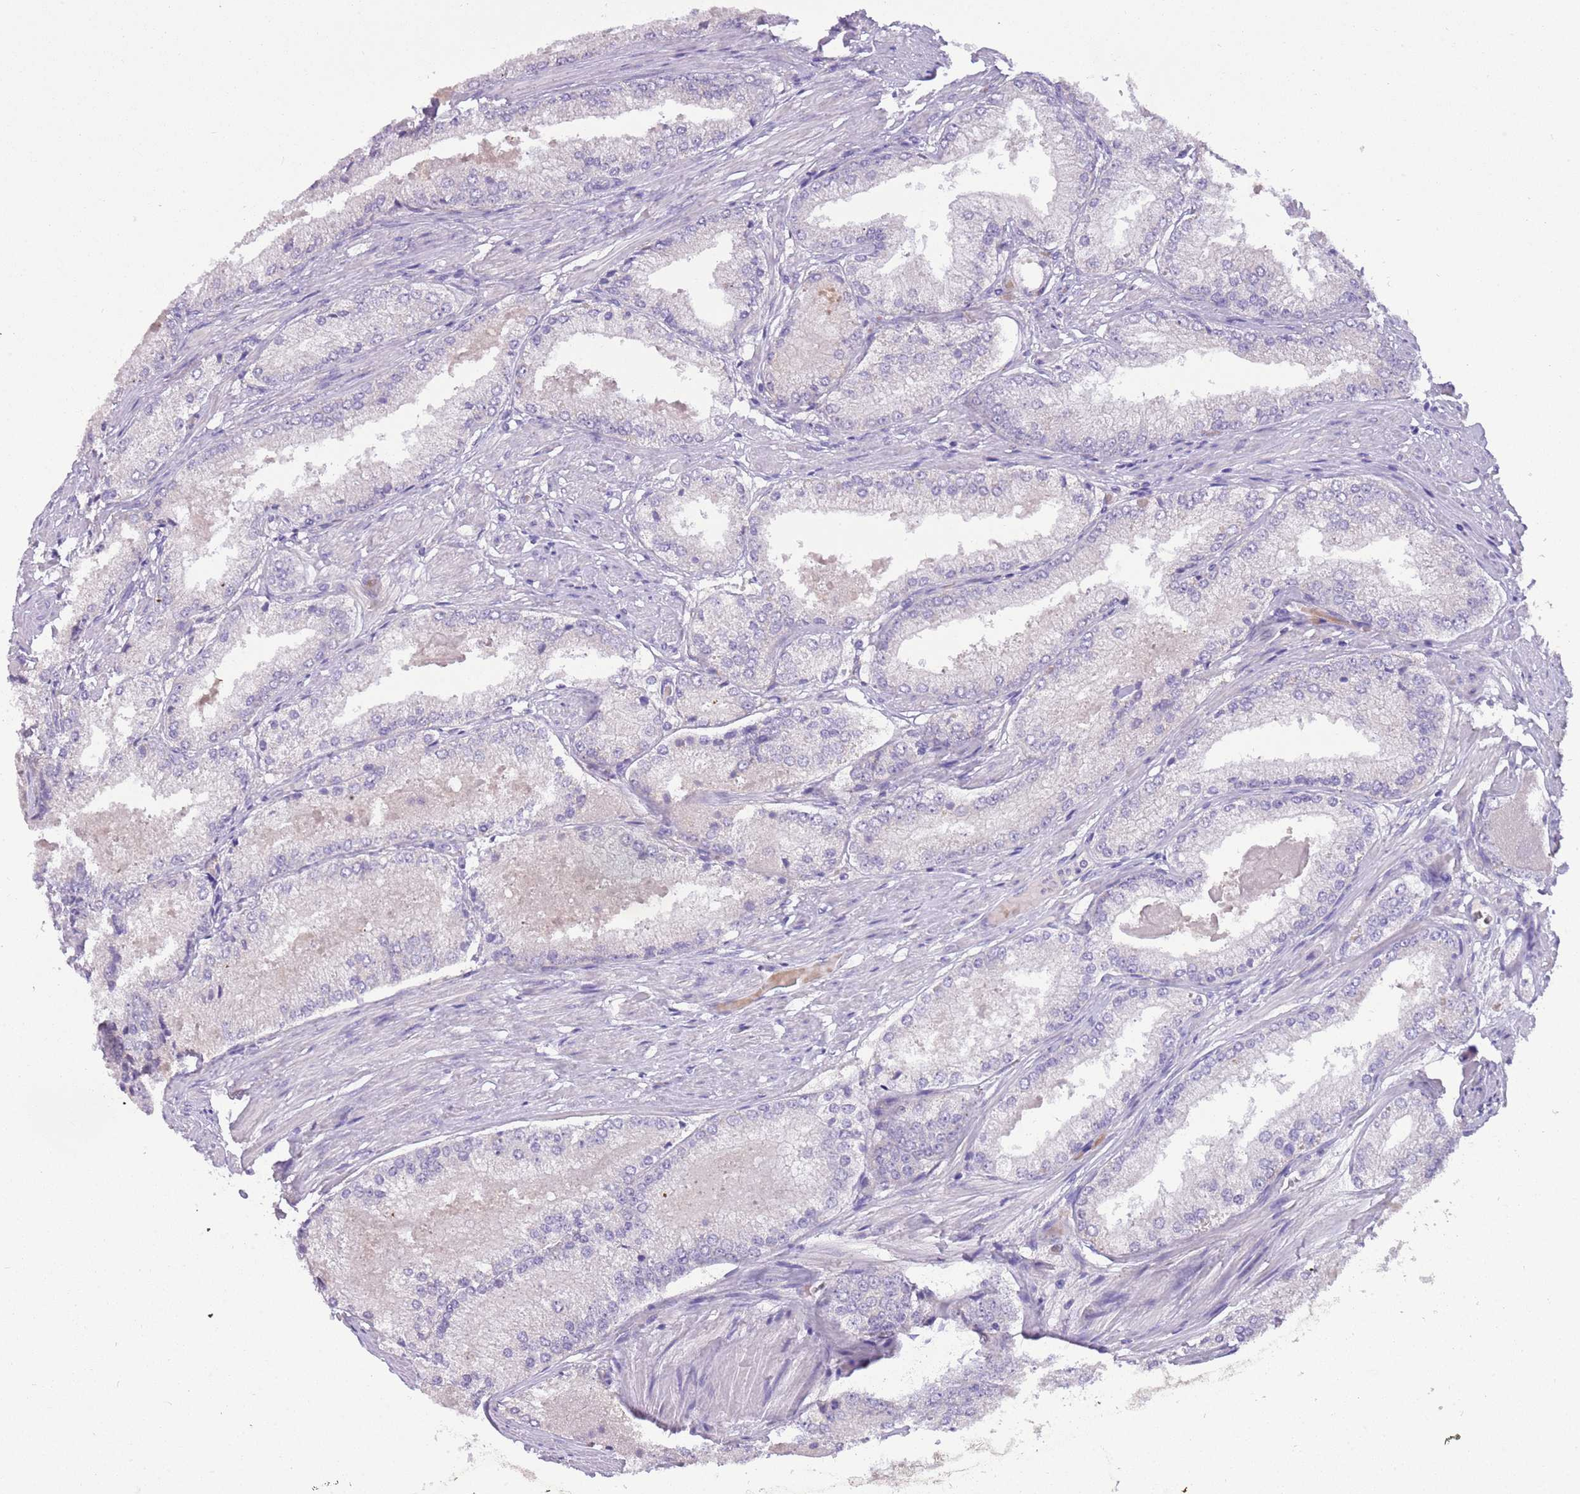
{"staining": {"intensity": "negative", "quantity": "none", "location": "none"}, "tissue": "prostate cancer", "cell_type": "Tumor cells", "image_type": "cancer", "snomed": [{"axis": "morphology", "description": "Adenocarcinoma, Low grade"}, {"axis": "topography", "description": "Prostate"}], "caption": "A micrograph of prostate low-grade adenocarcinoma stained for a protein shows no brown staining in tumor cells.", "gene": "CFAP73", "patient": {"sex": "male", "age": 68}}